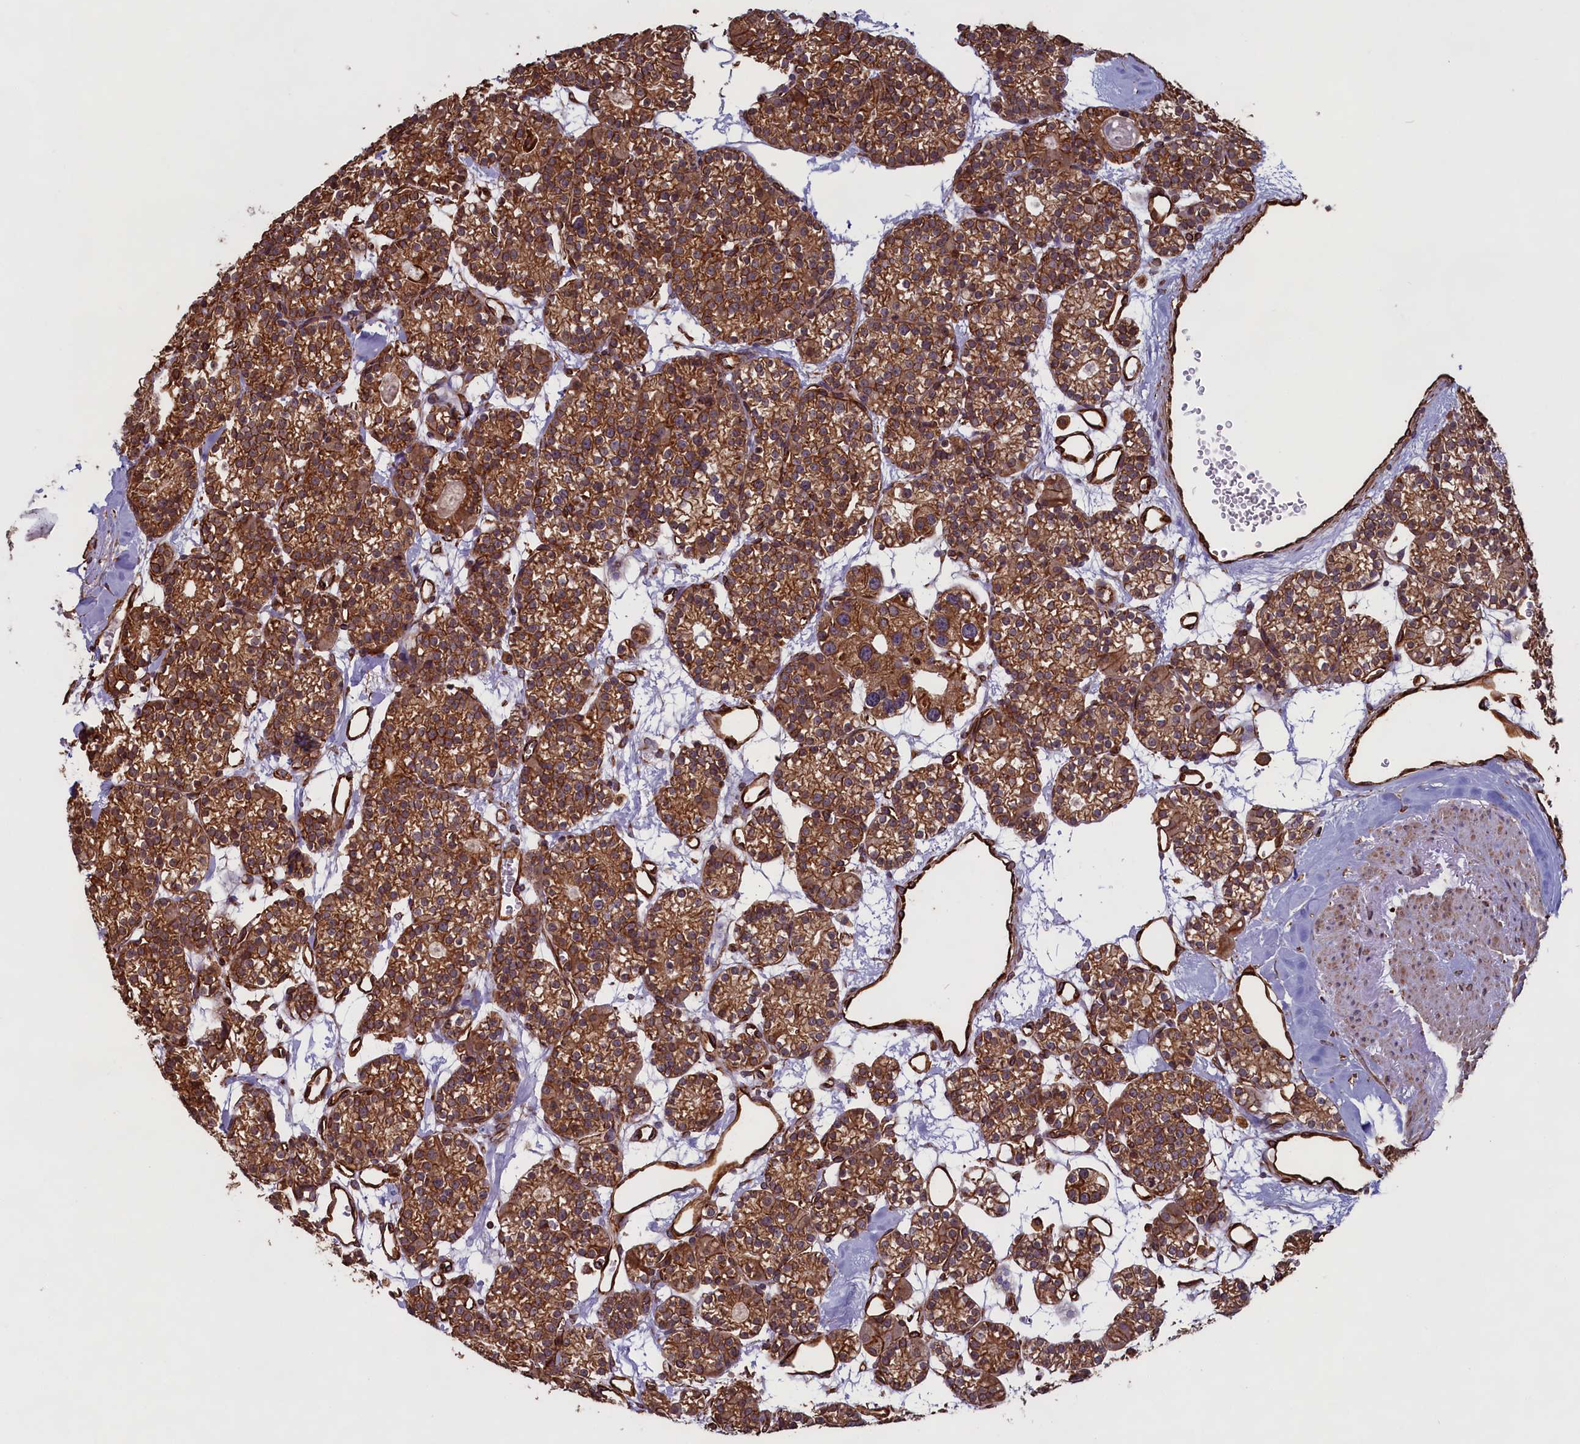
{"staining": {"intensity": "strong", "quantity": "25%-75%", "location": "cytoplasmic/membranous"}, "tissue": "parathyroid gland", "cell_type": "Glandular cells", "image_type": "normal", "snomed": [{"axis": "morphology", "description": "Normal tissue, NOS"}, {"axis": "topography", "description": "Parathyroid gland"}], "caption": "This micrograph demonstrates immunohistochemistry (IHC) staining of benign human parathyroid gland, with high strong cytoplasmic/membranous expression in approximately 25%-75% of glandular cells.", "gene": "CCDC124", "patient": {"sex": "female", "age": 64}}